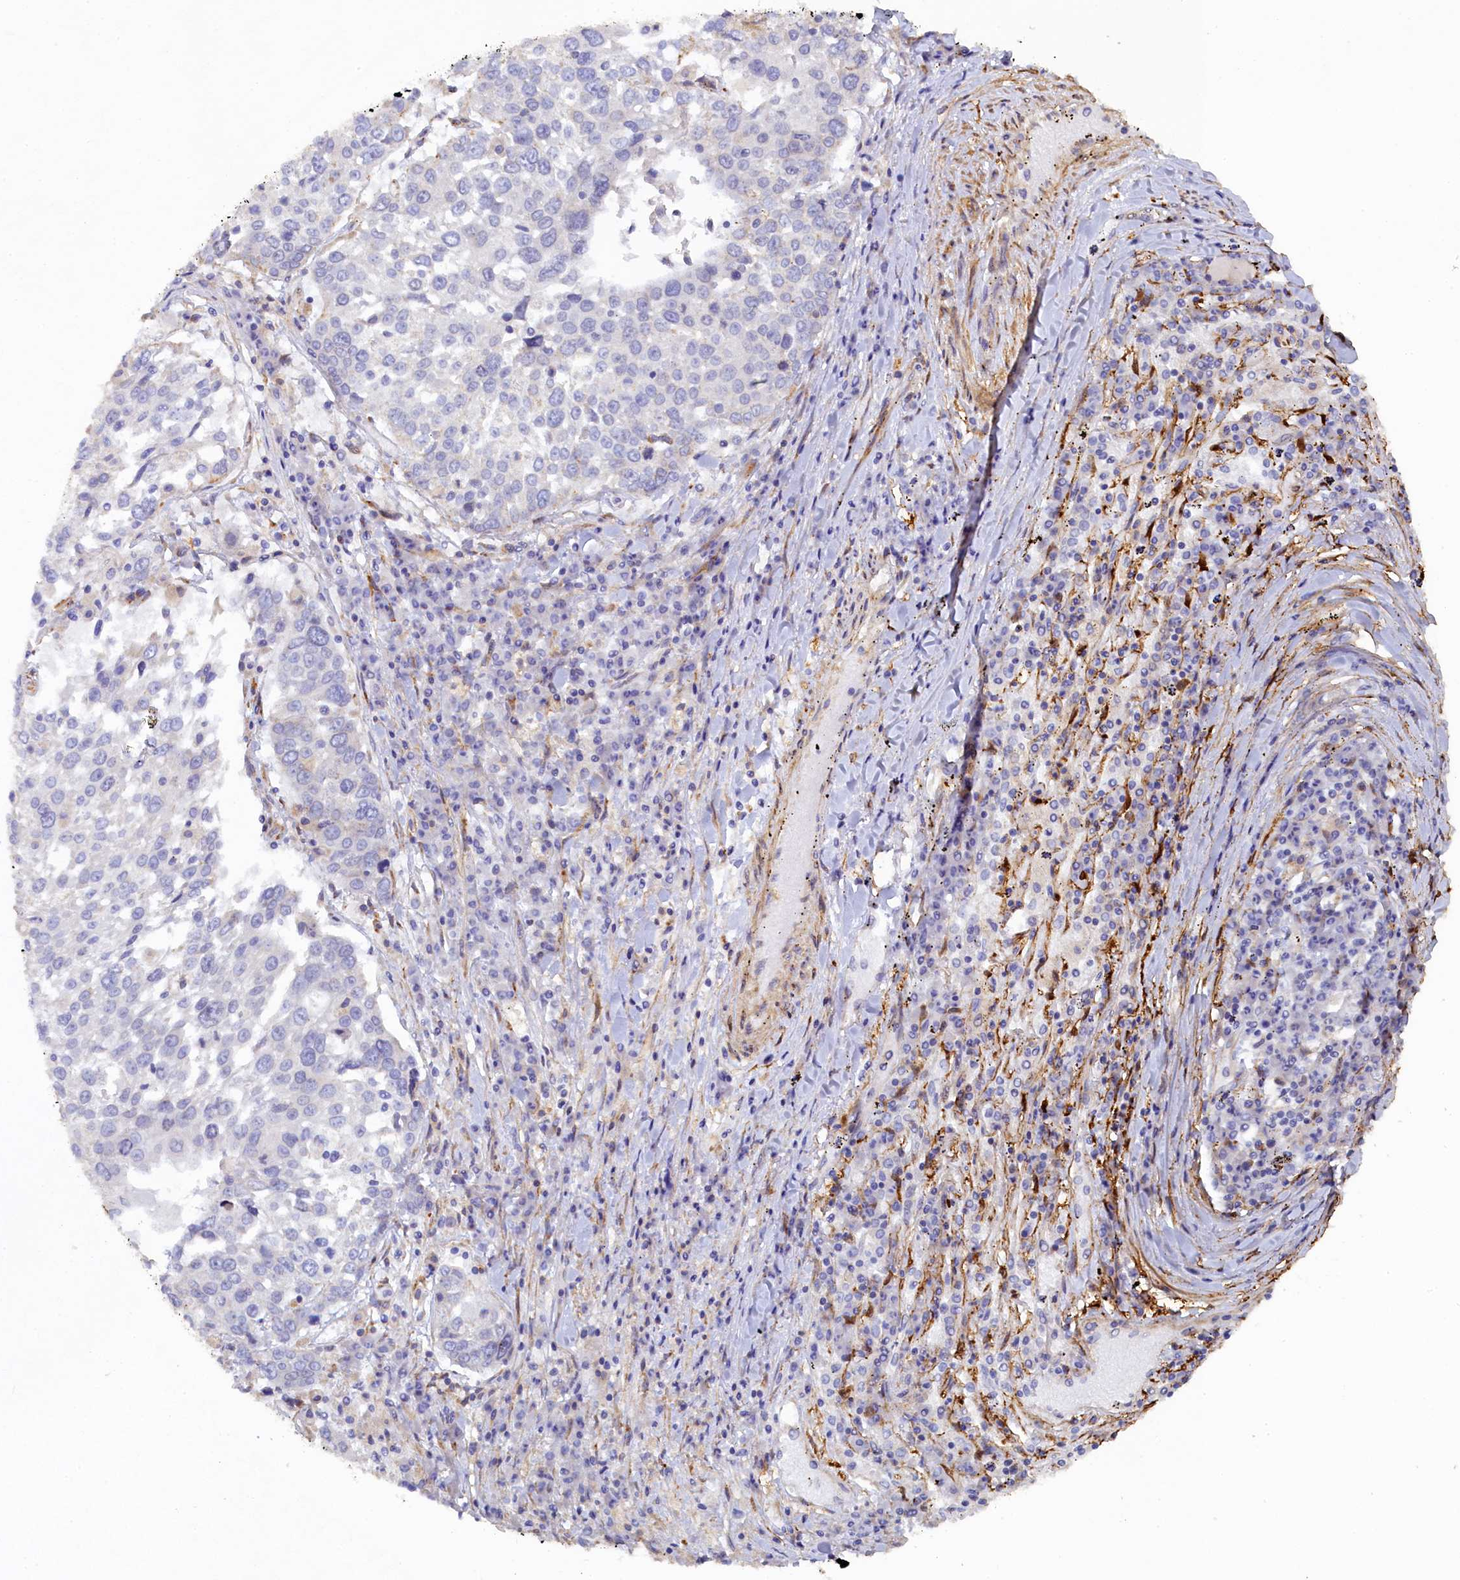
{"staining": {"intensity": "negative", "quantity": "none", "location": "none"}, "tissue": "lung cancer", "cell_type": "Tumor cells", "image_type": "cancer", "snomed": [{"axis": "morphology", "description": "Squamous cell carcinoma, NOS"}, {"axis": "topography", "description": "Lung"}], "caption": "High power microscopy image of an IHC image of lung cancer (squamous cell carcinoma), revealing no significant expression in tumor cells.", "gene": "POGLUT3", "patient": {"sex": "male", "age": 65}}